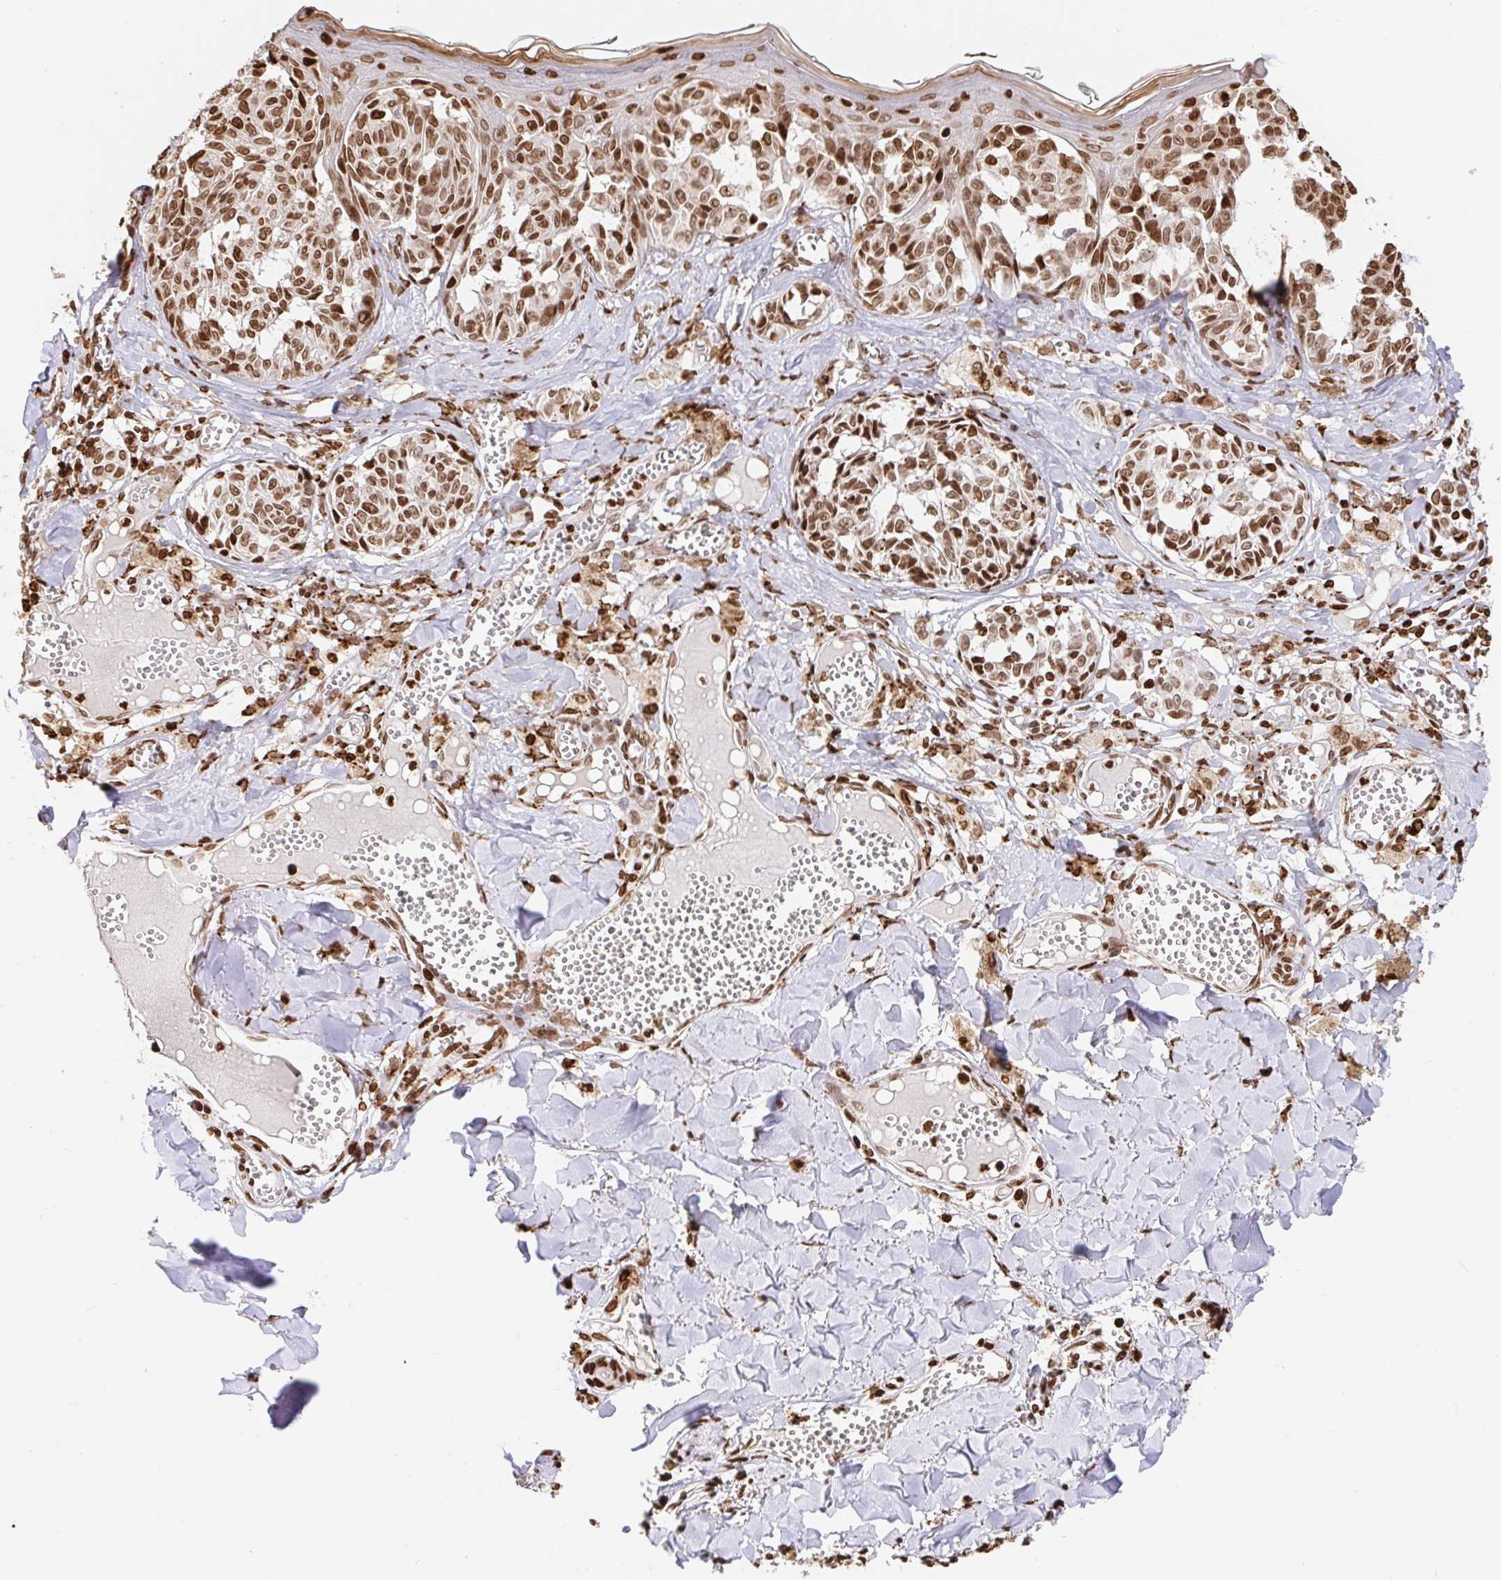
{"staining": {"intensity": "moderate", "quantity": ">75%", "location": "nuclear"}, "tissue": "melanoma", "cell_type": "Tumor cells", "image_type": "cancer", "snomed": [{"axis": "morphology", "description": "Malignant melanoma, NOS"}, {"axis": "topography", "description": "Skin"}], "caption": "Moderate nuclear staining is seen in approximately >75% of tumor cells in malignant melanoma.", "gene": "H2BC5", "patient": {"sex": "female", "age": 43}}